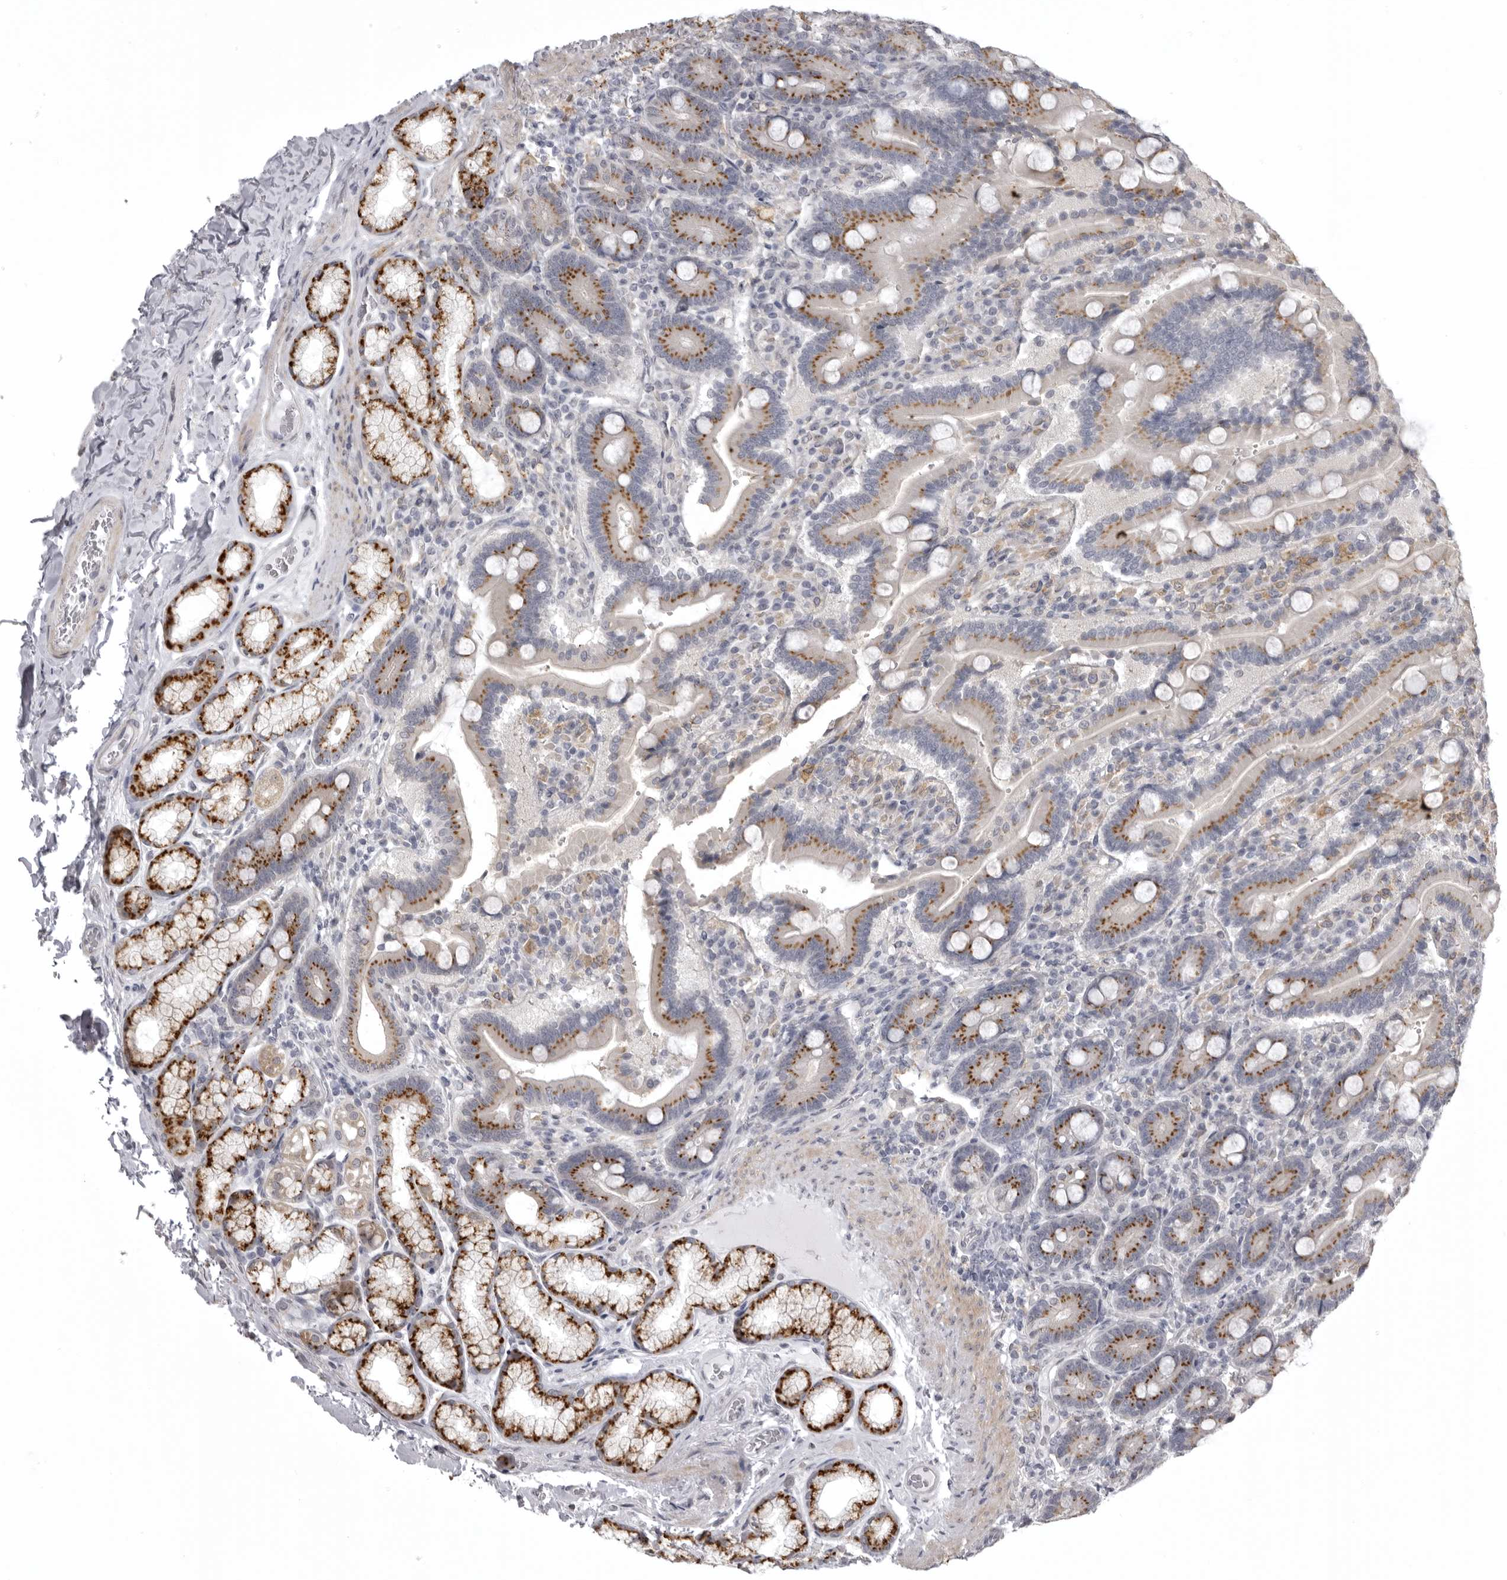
{"staining": {"intensity": "strong", "quantity": ">75%", "location": "cytoplasmic/membranous"}, "tissue": "duodenum", "cell_type": "Glandular cells", "image_type": "normal", "snomed": [{"axis": "morphology", "description": "Normal tissue, NOS"}, {"axis": "topography", "description": "Duodenum"}], "caption": "This histopathology image shows immunohistochemistry staining of normal human duodenum, with high strong cytoplasmic/membranous expression in about >75% of glandular cells.", "gene": "NCEH1", "patient": {"sex": "female", "age": 62}}